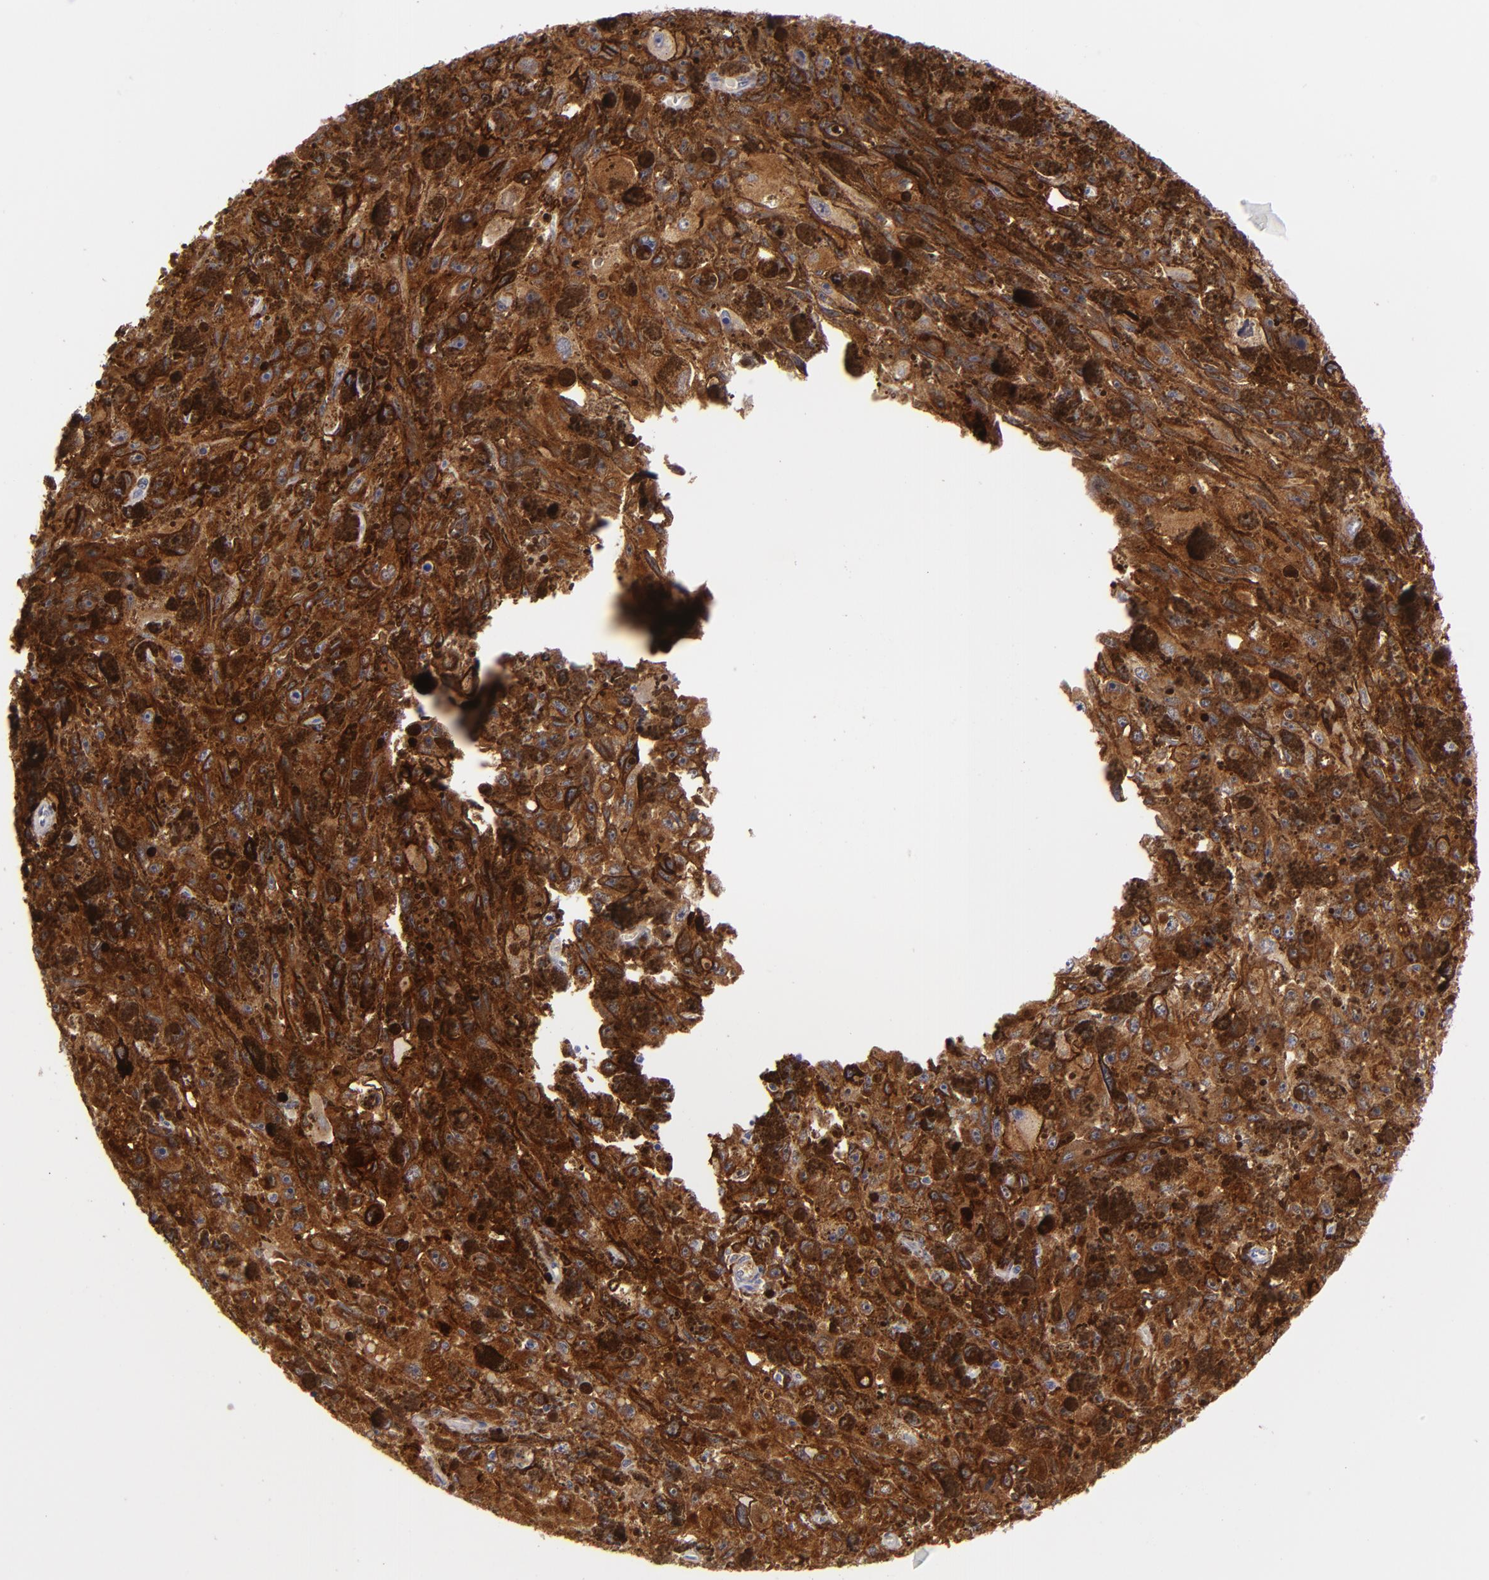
{"staining": {"intensity": "strong", "quantity": ">75%", "location": "cytoplasmic/membranous"}, "tissue": "melanoma", "cell_type": "Tumor cells", "image_type": "cancer", "snomed": [{"axis": "morphology", "description": "Malignant melanoma, NOS"}, {"axis": "topography", "description": "Skin"}], "caption": "Strong cytoplasmic/membranous positivity for a protein is identified in approximately >75% of tumor cells of melanoma using immunohistochemistry (IHC).", "gene": "ALCAM", "patient": {"sex": "female", "age": 104}}